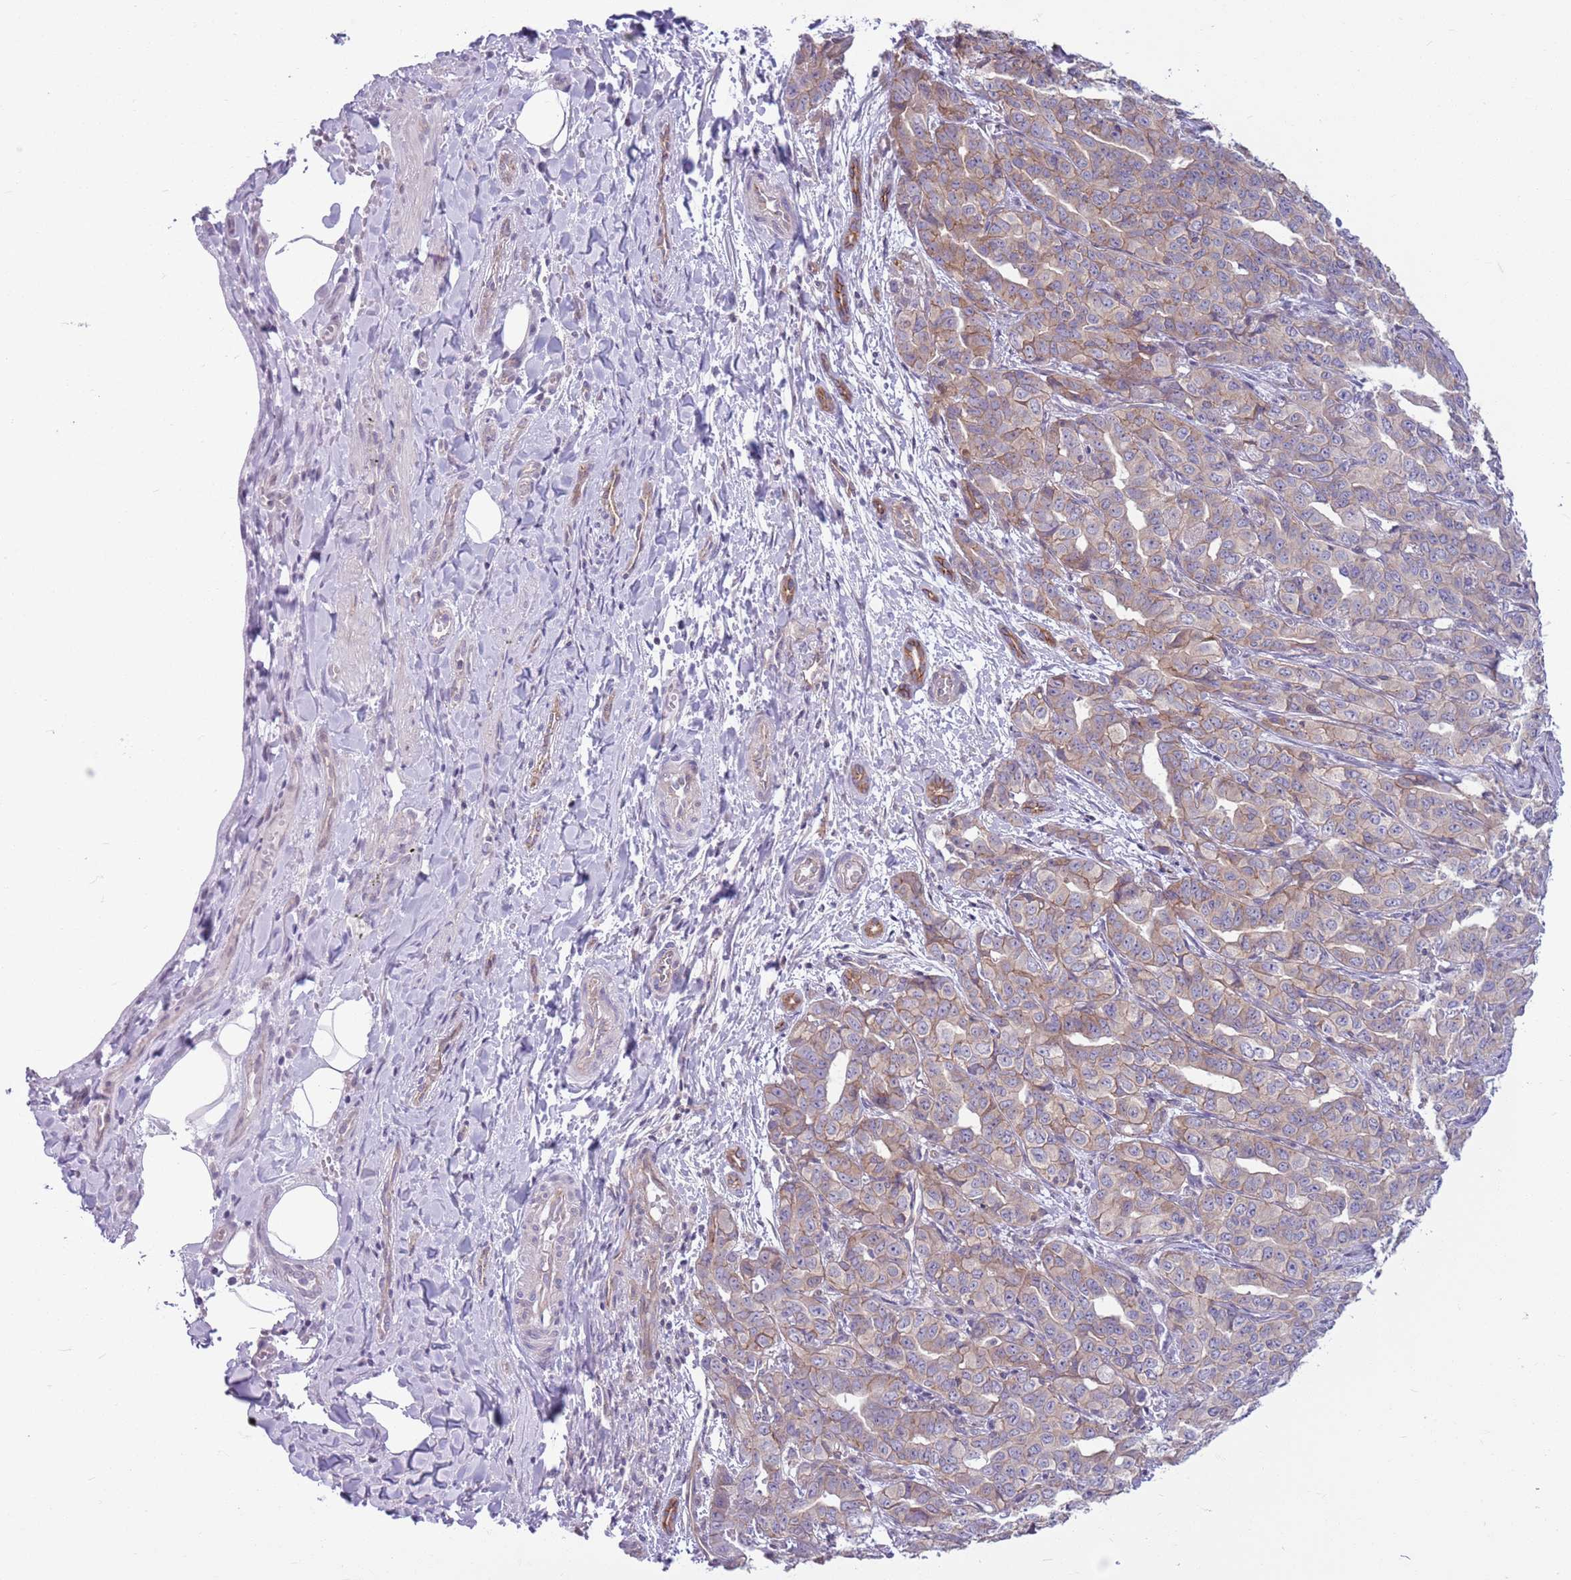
{"staining": {"intensity": "weak", "quantity": "25%-75%", "location": "cytoplasmic/membranous"}, "tissue": "liver cancer", "cell_type": "Tumor cells", "image_type": "cancer", "snomed": [{"axis": "morphology", "description": "Cholangiocarcinoma"}, {"axis": "topography", "description": "Liver"}], "caption": "About 25%-75% of tumor cells in liver cancer show weak cytoplasmic/membranous protein positivity as visualized by brown immunohistochemical staining.", "gene": "PARP8", "patient": {"sex": "male", "age": 59}}